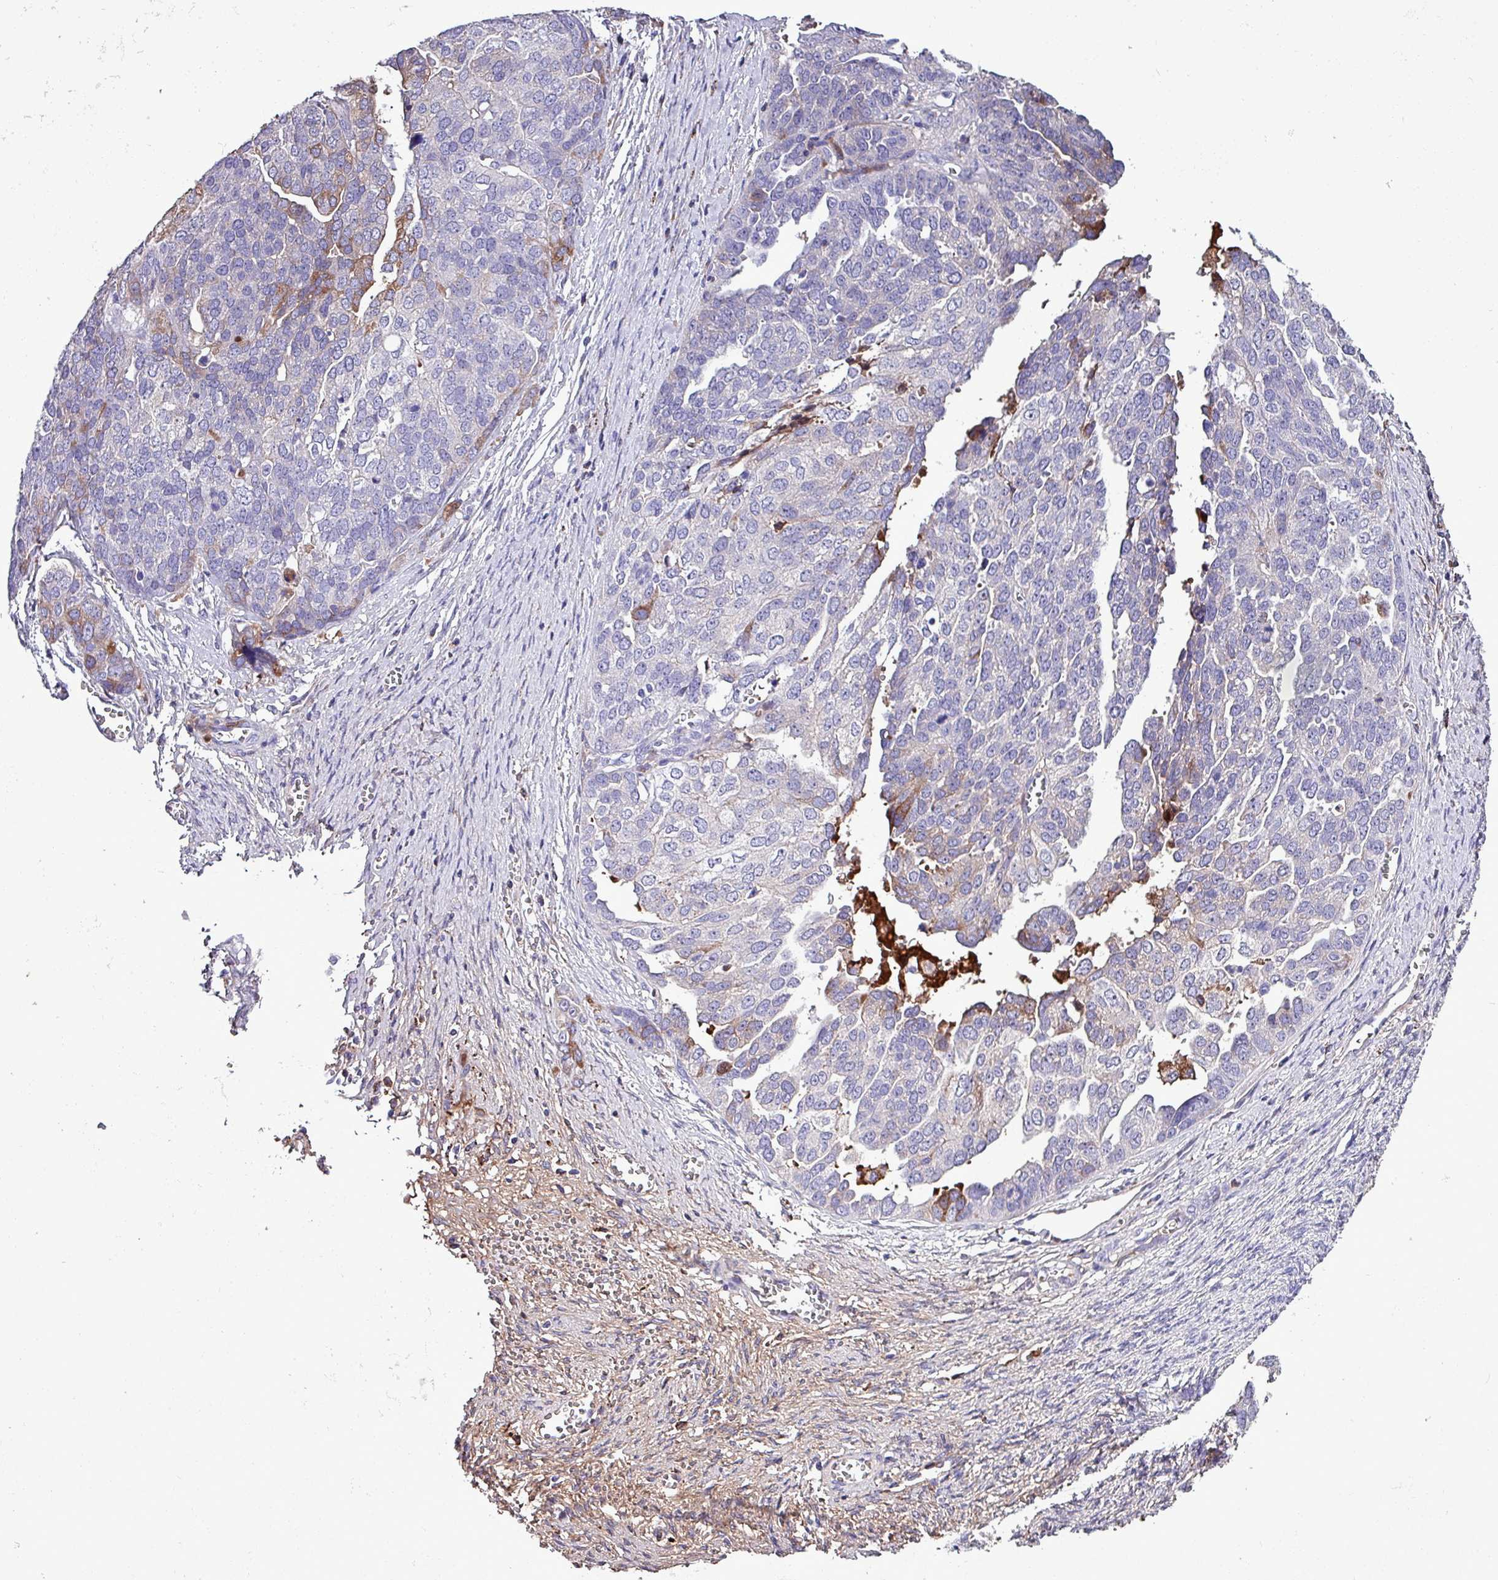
{"staining": {"intensity": "moderate", "quantity": "<25%", "location": "cytoplasmic/membranous"}, "tissue": "ovarian cancer", "cell_type": "Tumor cells", "image_type": "cancer", "snomed": [{"axis": "morphology", "description": "Cystadenocarcinoma, serous, NOS"}, {"axis": "topography", "description": "Ovary"}], "caption": "A brown stain highlights moderate cytoplasmic/membranous staining of a protein in human ovarian serous cystadenocarcinoma tumor cells.", "gene": "HP", "patient": {"sex": "female", "age": 44}}